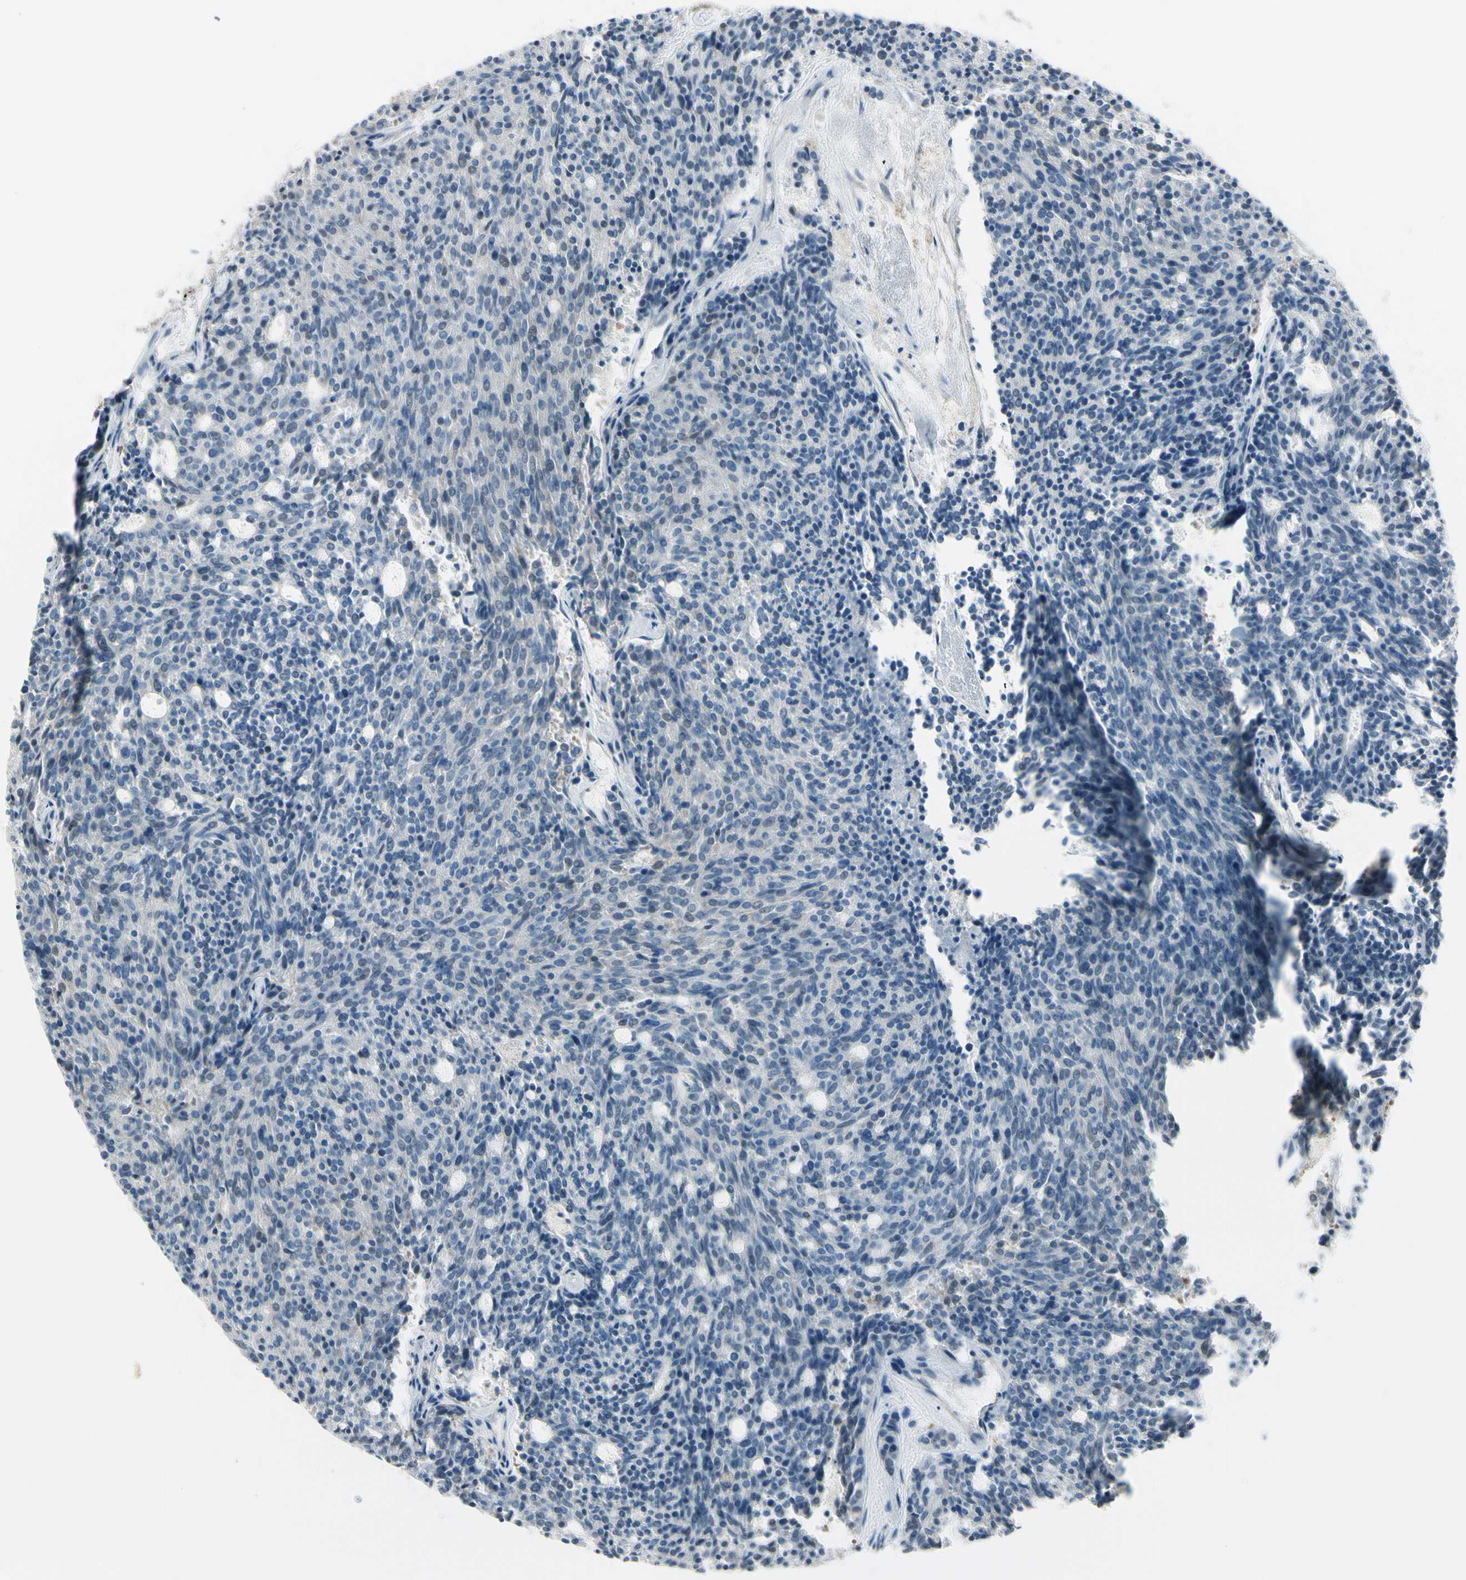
{"staining": {"intensity": "negative", "quantity": "none", "location": "none"}, "tissue": "carcinoid", "cell_type": "Tumor cells", "image_type": "cancer", "snomed": [{"axis": "morphology", "description": "Carcinoid, malignant, NOS"}, {"axis": "topography", "description": "Pancreas"}], "caption": "An immunohistochemistry (IHC) micrograph of carcinoid is shown. There is no staining in tumor cells of carcinoid.", "gene": "CYP2E1", "patient": {"sex": "female", "age": 54}}